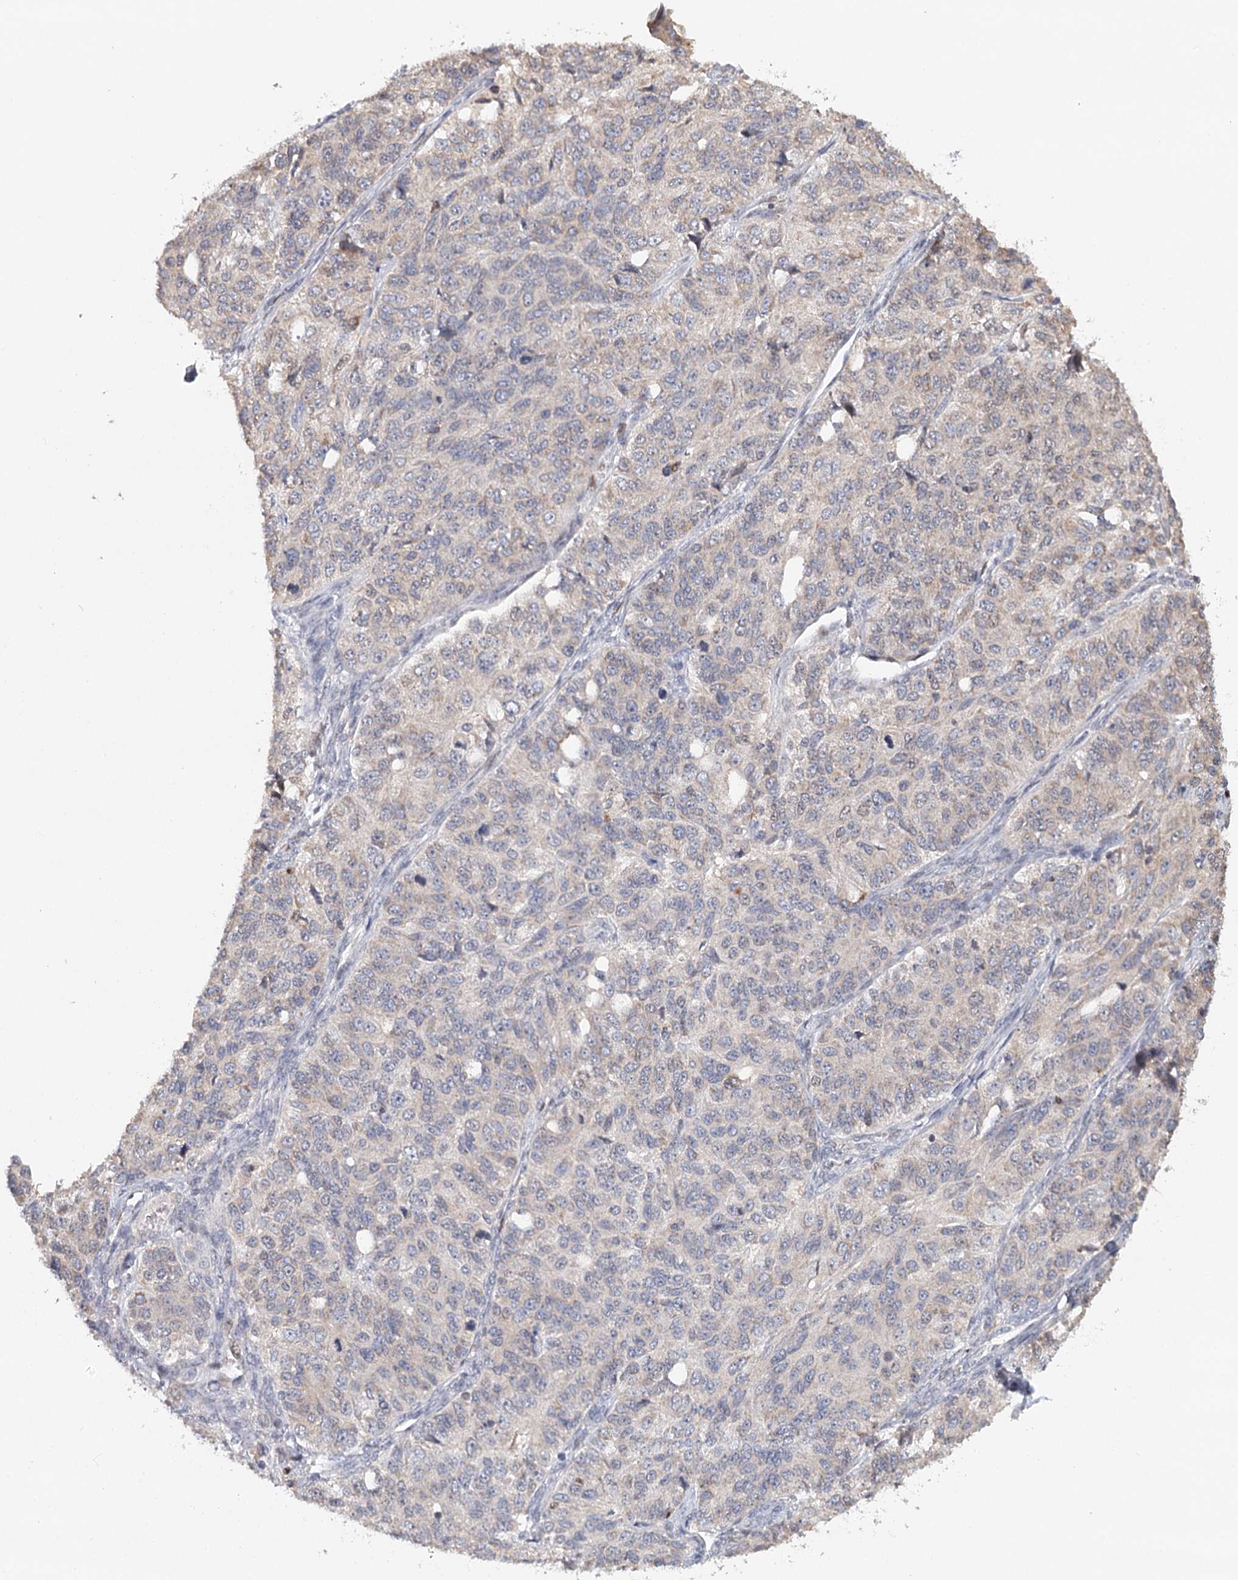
{"staining": {"intensity": "weak", "quantity": "<25%", "location": "cytoplasmic/membranous"}, "tissue": "ovarian cancer", "cell_type": "Tumor cells", "image_type": "cancer", "snomed": [{"axis": "morphology", "description": "Carcinoma, endometroid"}, {"axis": "topography", "description": "Ovary"}], "caption": "Ovarian endometroid carcinoma was stained to show a protein in brown. There is no significant positivity in tumor cells. Brightfield microscopy of IHC stained with DAB (brown) and hematoxylin (blue), captured at high magnification.", "gene": "ICOS", "patient": {"sex": "female", "age": 51}}